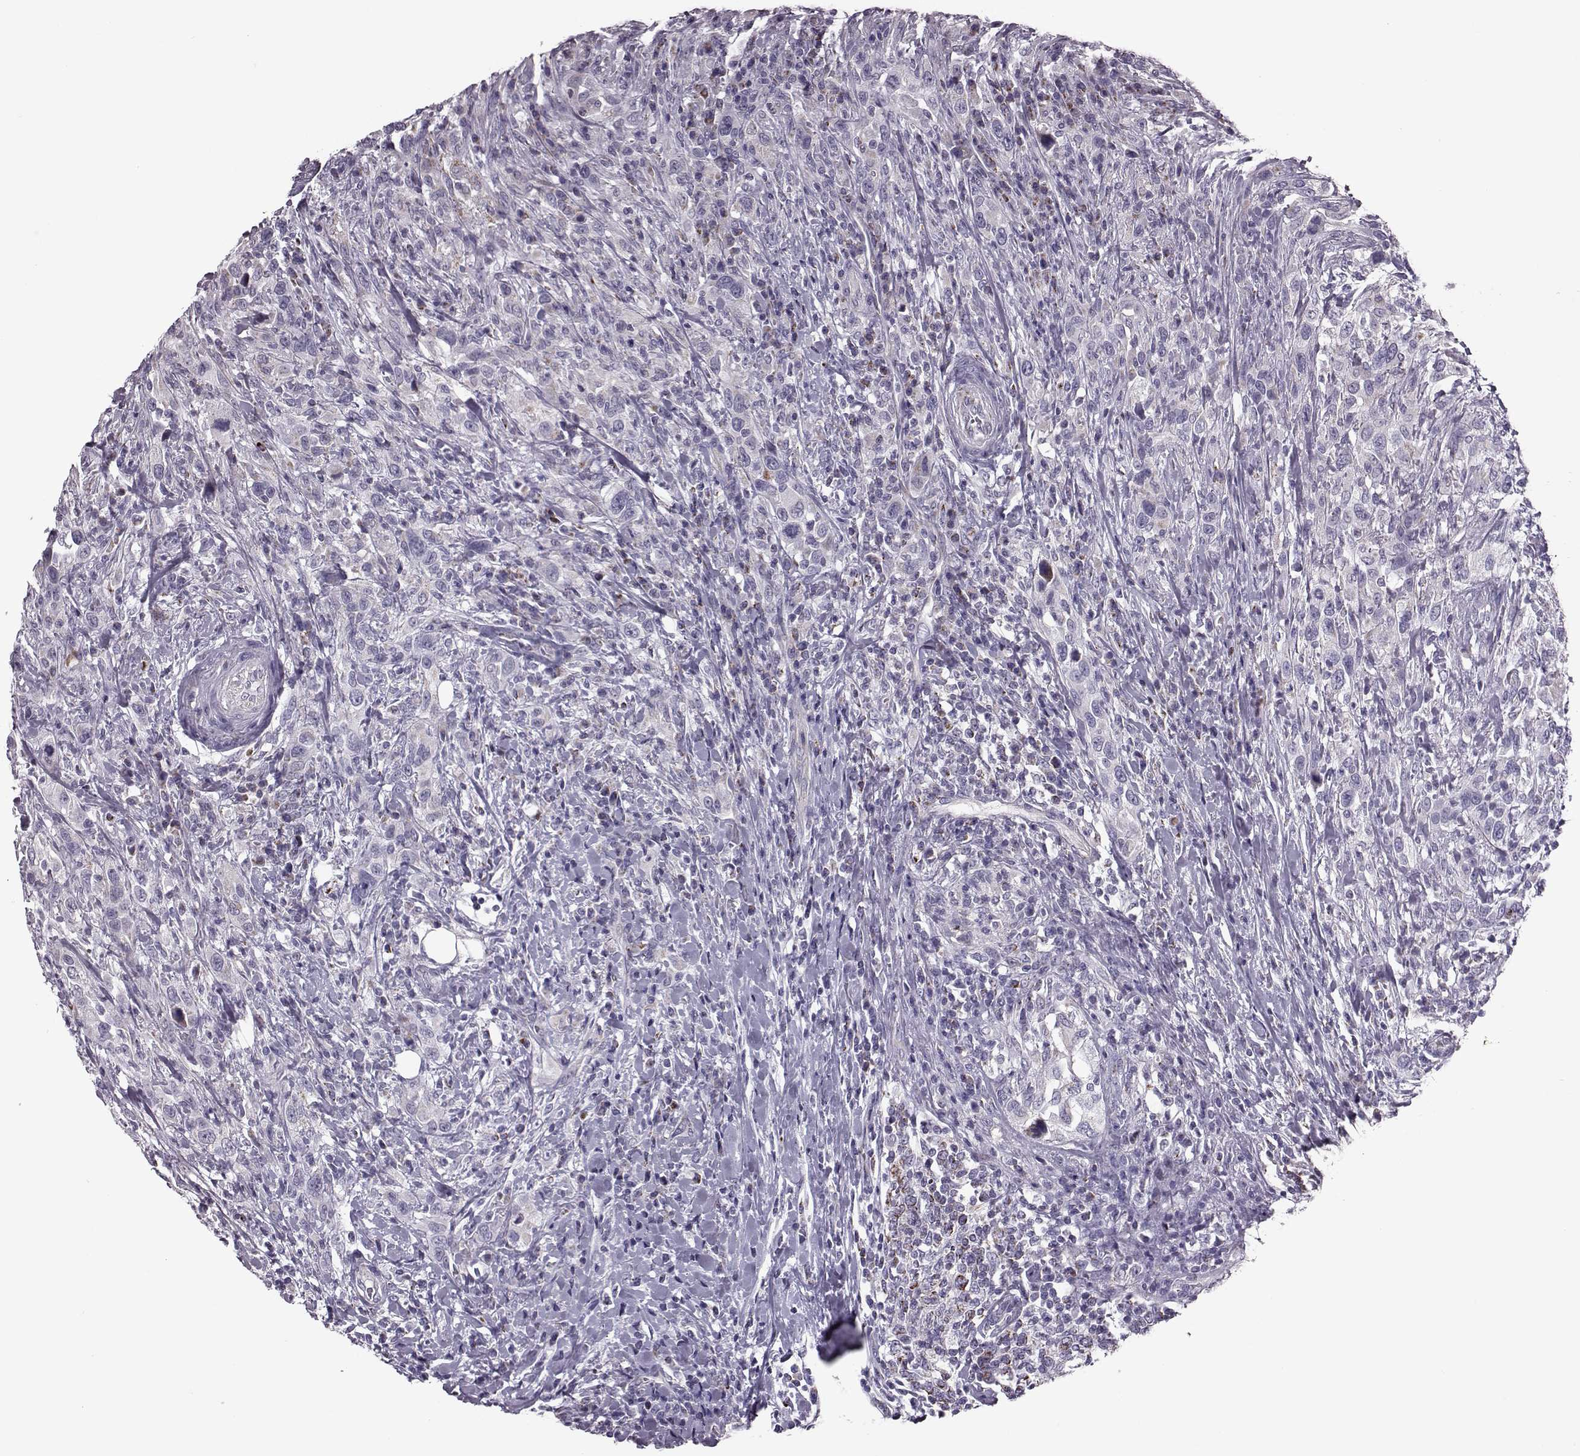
{"staining": {"intensity": "negative", "quantity": "none", "location": "none"}, "tissue": "urothelial cancer", "cell_type": "Tumor cells", "image_type": "cancer", "snomed": [{"axis": "morphology", "description": "Urothelial carcinoma, NOS"}, {"axis": "morphology", "description": "Urothelial carcinoma, High grade"}, {"axis": "topography", "description": "Urinary bladder"}], "caption": "The immunohistochemistry micrograph has no significant expression in tumor cells of urothelial cancer tissue. (Stains: DAB (3,3'-diaminobenzidine) immunohistochemistry (IHC) with hematoxylin counter stain, Microscopy: brightfield microscopy at high magnification).", "gene": "RIMS2", "patient": {"sex": "female", "age": 64}}